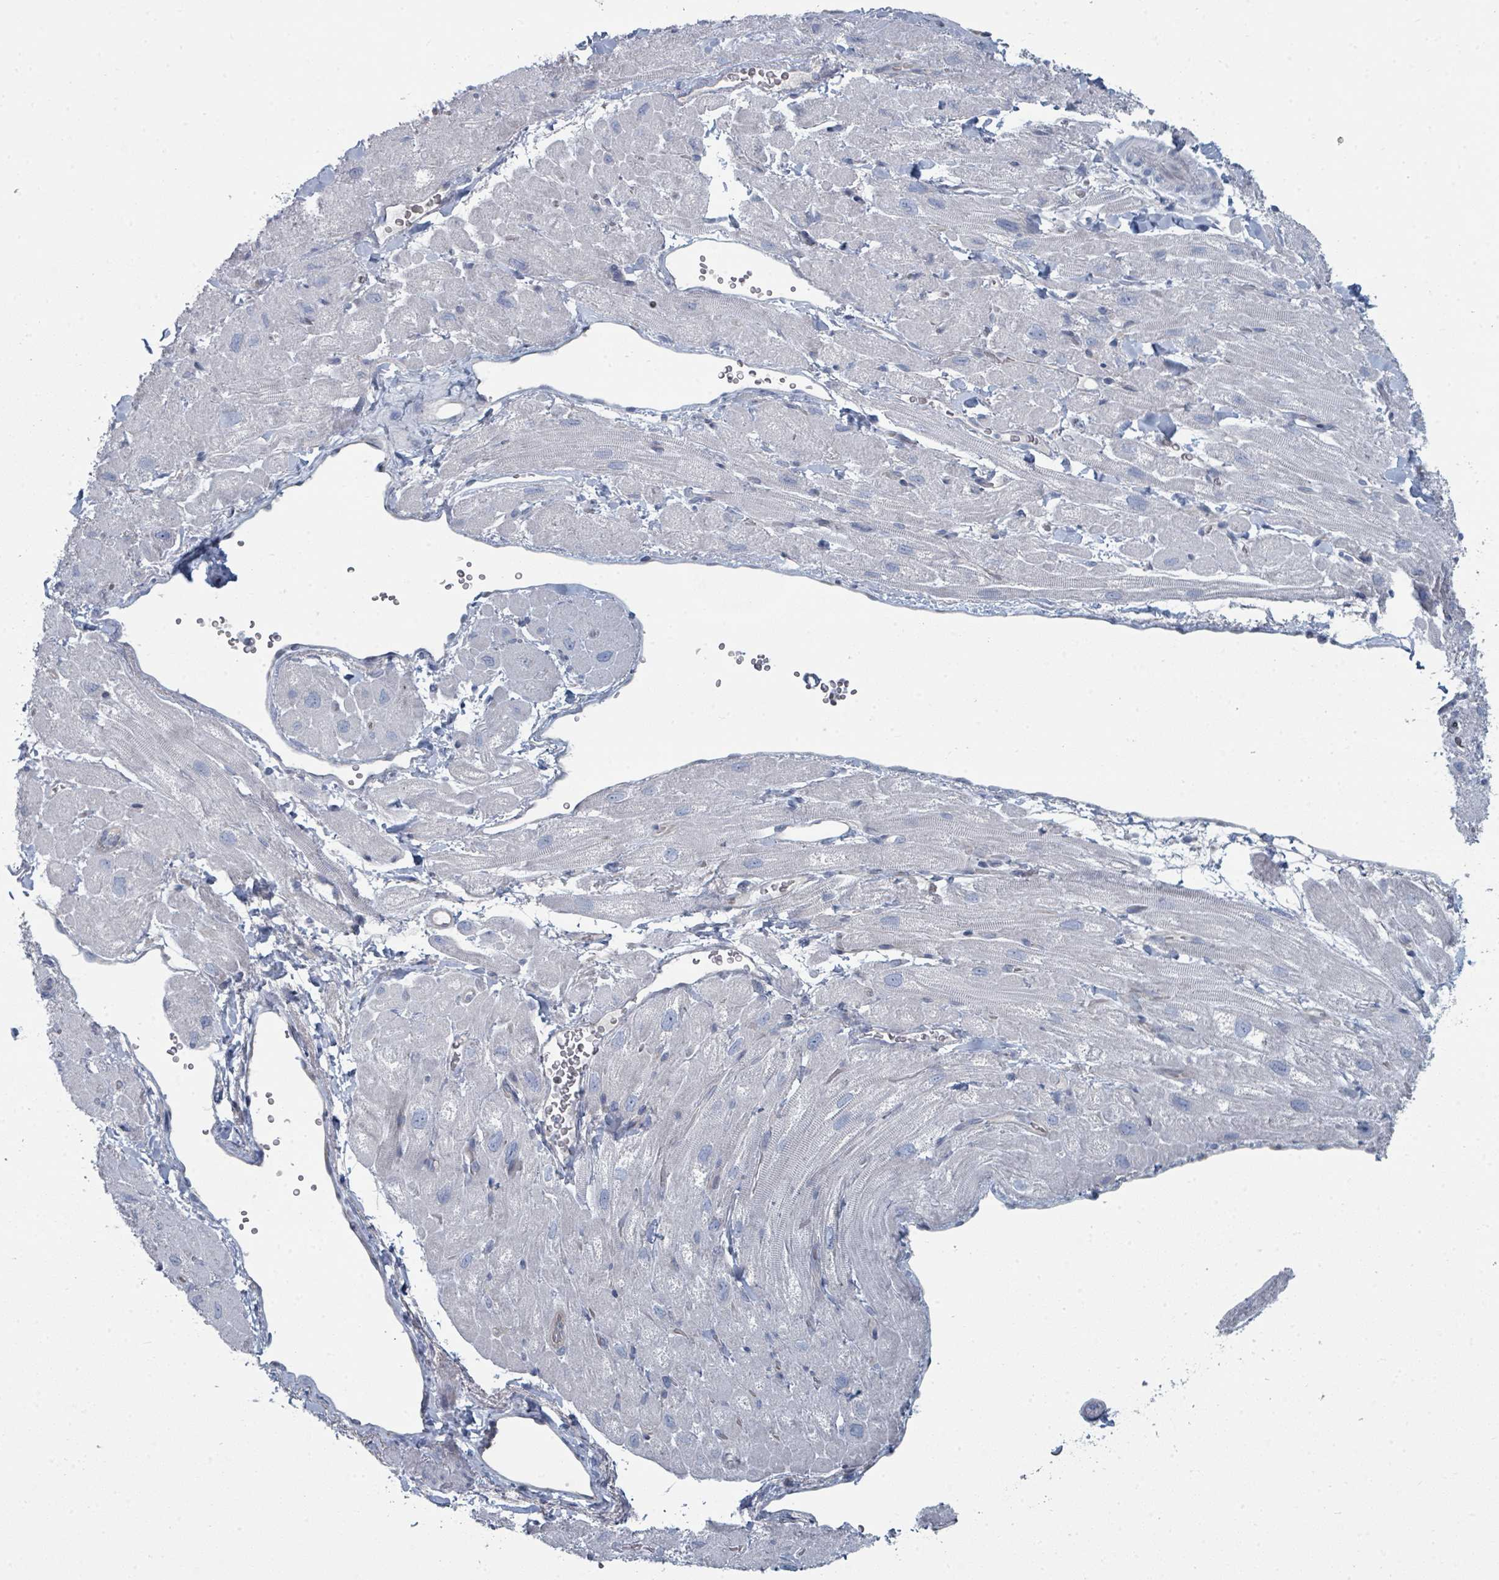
{"staining": {"intensity": "negative", "quantity": "none", "location": "none"}, "tissue": "heart muscle", "cell_type": "Cardiomyocytes", "image_type": "normal", "snomed": [{"axis": "morphology", "description": "Normal tissue, NOS"}, {"axis": "topography", "description": "Heart"}], "caption": "The histopathology image demonstrates no staining of cardiomyocytes in normal heart muscle.", "gene": "SLC25A45", "patient": {"sex": "male", "age": 65}}